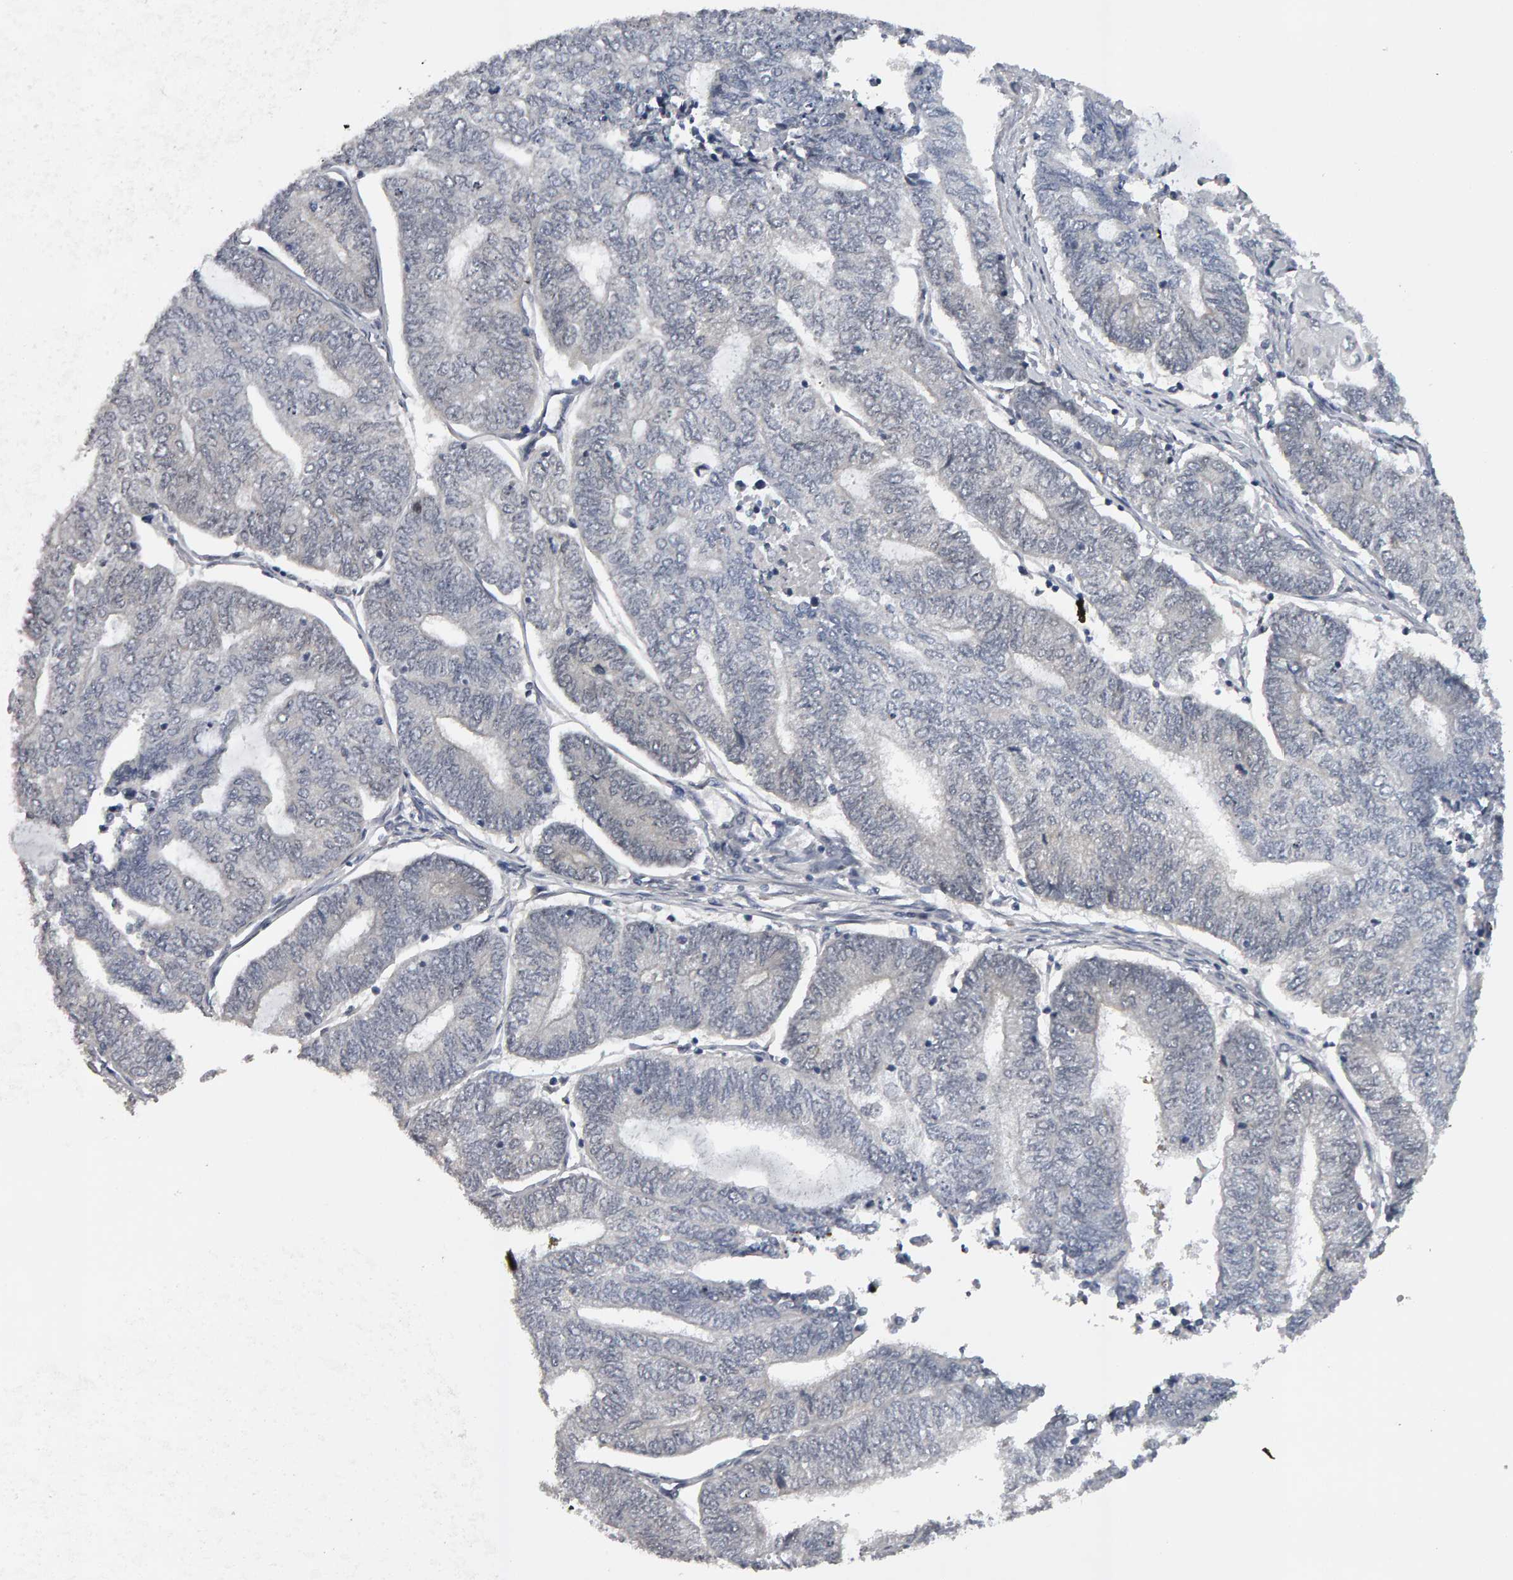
{"staining": {"intensity": "negative", "quantity": "none", "location": "none"}, "tissue": "endometrial cancer", "cell_type": "Tumor cells", "image_type": "cancer", "snomed": [{"axis": "morphology", "description": "Adenocarcinoma, NOS"}, {"axis": "topography", "description": "Uterus"}, {"axis": "topography", "description": "Endometrium"}], "caption": "DAB immunohistochemical staining of human endometrial cancer exhibits no significant staining in tumor cells. Nuclei are stained in blue.", "gene": "IPO8", "patient": {"sex": "female", "age": 70}}